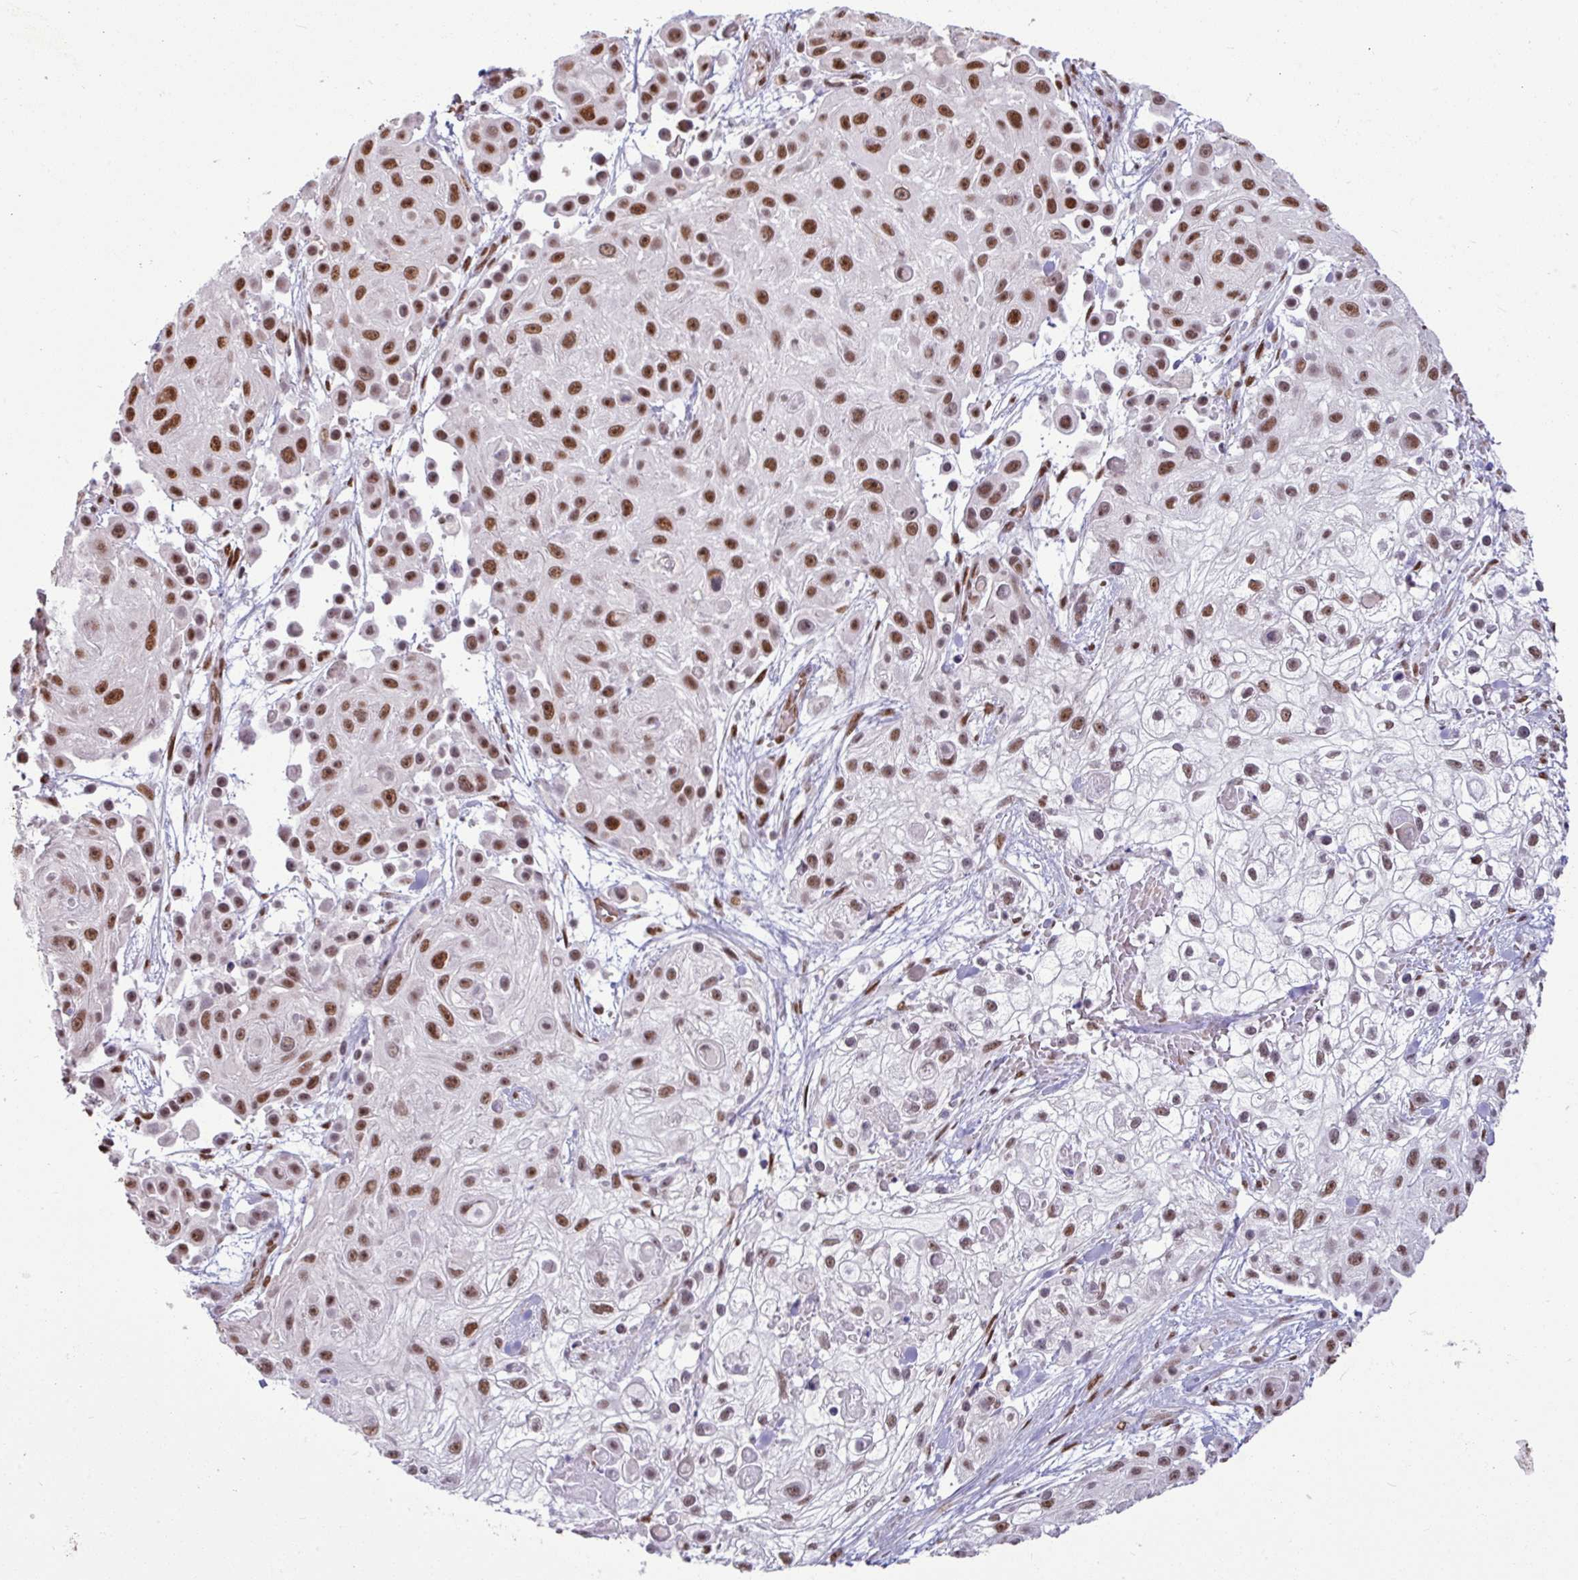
{"staining": {"intensity": "moderate", "quantity": ">75%", "location": "nuclear"}, "tissue": "skin cancer", "cell_type": "Tumor cells", "image_type": "cancer", "snomed": [{"axis": "morphology", "description": "Squamous cell carcinoma, NOS"}, {"axis": "topography", "description": "Skin"}], "caption": "Protein expression analysis of human skin cancer reveals moderate nuclear staining in about >75% of tumor cells.", "gene": "TDG", "patient": {"sex": "male", "age": 67}}